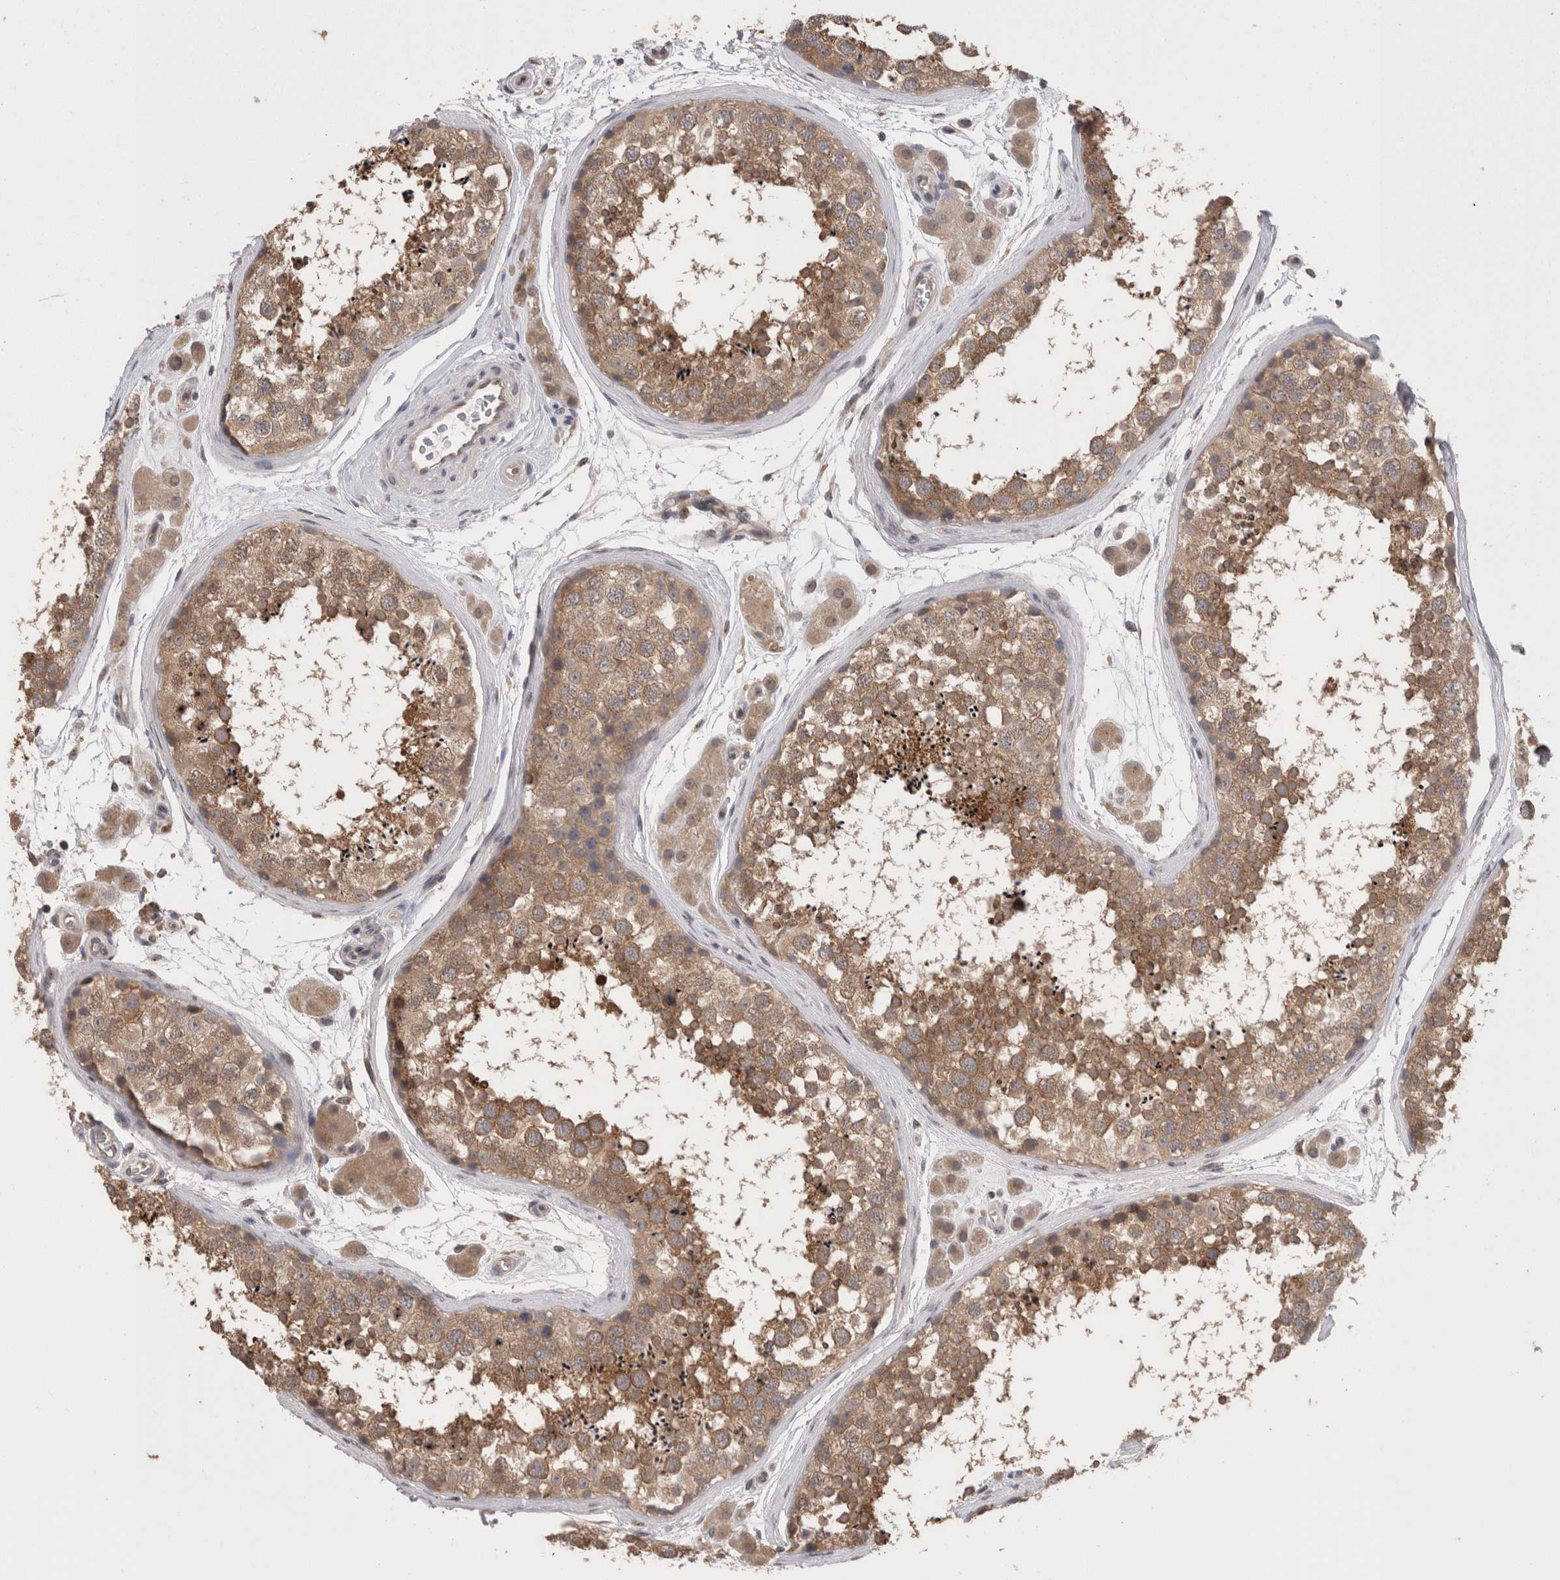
{"staining": {"intensity": "moderate", "quantity": ">75%", "location": "cytoplasmic/membranous"}, "tissue": "testis", "cell_type": "Cells in seminiferous ducts", "image_type": "normal", "snomed": [{"axis": "morphology", "description": "Normal tissue, NOS"}, {"axis": "topography", "description": "Testis"}], "caption": "A brown stain highlights moderate cytoplasmic/membranous positivity of a protein in cells in seminiferous ducts of benign testis.", "gene": "DCTN6", "patient": {"sex": "male", "age": 56}}